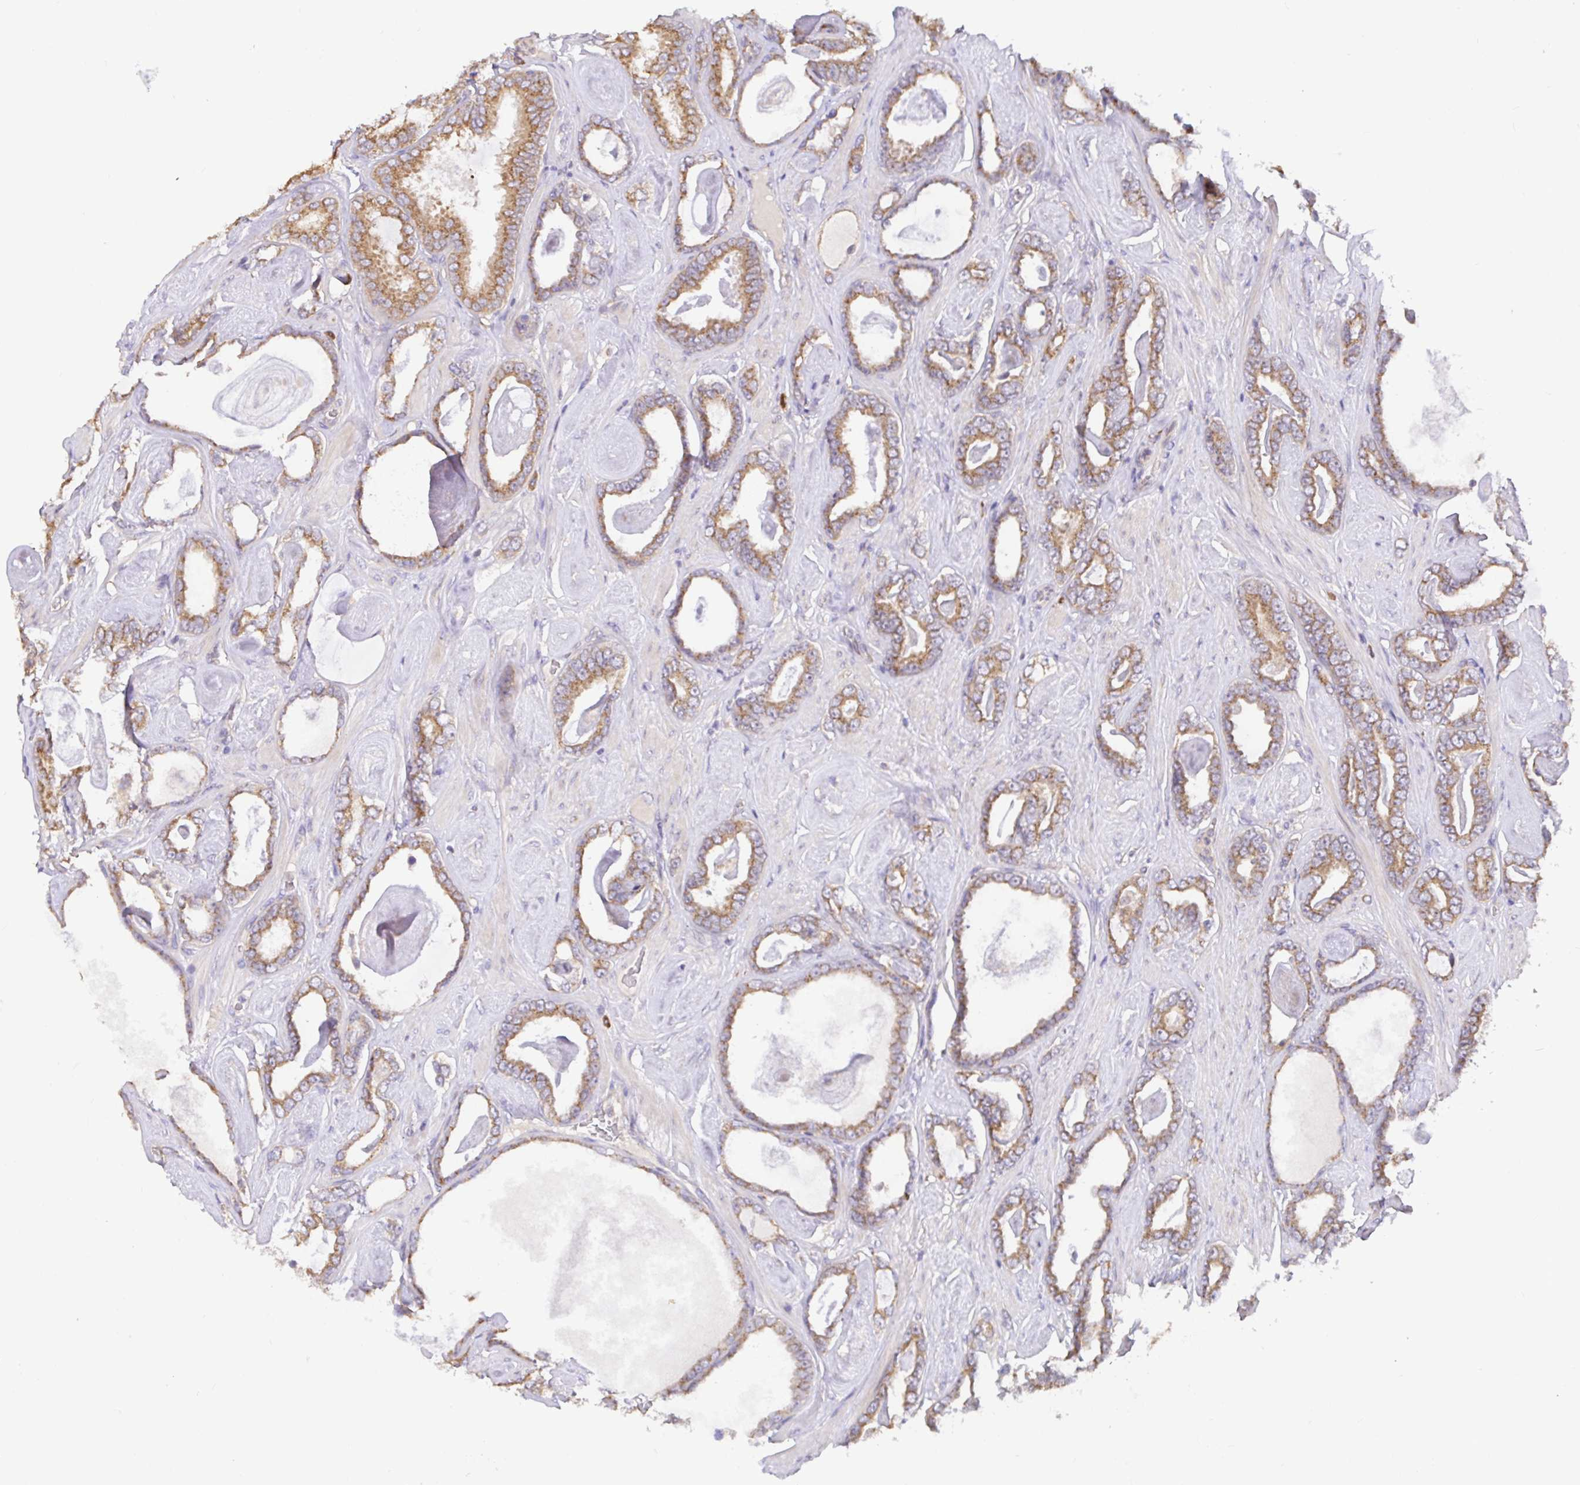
{"staining": {"intensity": "moderate", "quantity": ">75%", "location": "cytoplasmic/membranous"}, "tissue": "prostate cancer", "cell_type": "Tumor cells", "image_type": "cancer", "snomed": [{"axis": "morphology", "description": "Adenocarcinoma, High grade"}, {"axis": "topography", "description": "Prostate"}], "caption": "Protein expression analysis of prostate cancer displays moderate cytoplasmic/membranous expression in about >75% of tumor cells. (Brightfield microscopy of DAB IHC at high magnification).", "gene": "ELP1", "patient": {"sex": "male", "age": 63}}